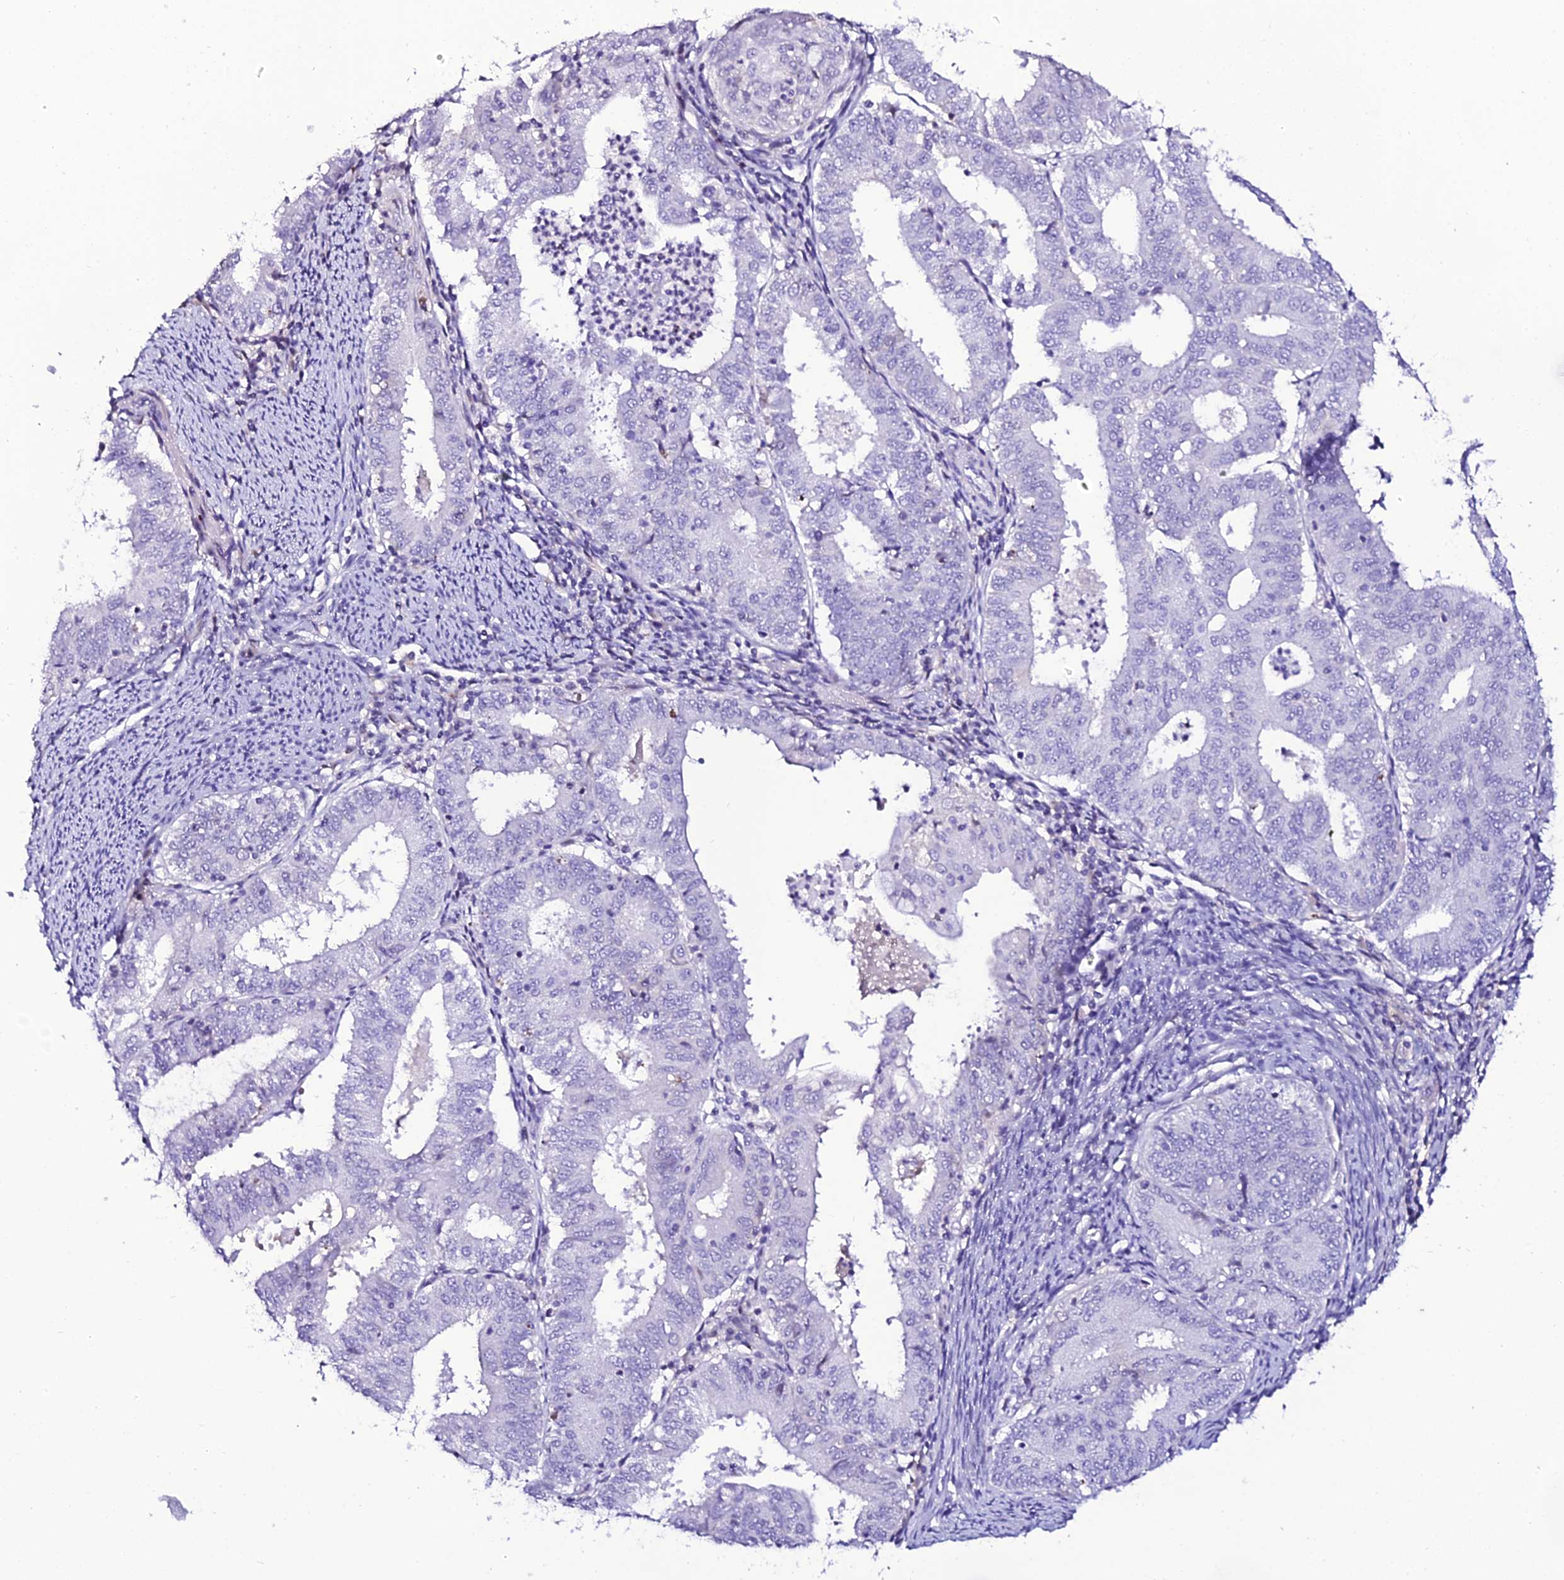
{"staining": {"intensity": "negative", "quantity": "none", "location": "none"}, "tissue": "endometrial cancer", "cell_type": "Tumor cells", "image_type": "cancer", "snomed": [{"axis": "morphology", "description": "Adenocarcinoma, NOS"}, {"axis": "topography", "description": "Endometrium"}], "caption": "An immunohistochemistry histopathology image of adenocarcinoma (endometrial) is shown. There is no staining in tumor cells of adenocarcinoma (endometrial).", "gene": "DEFB132", "patient": {"sex": "female", "age": 57}}